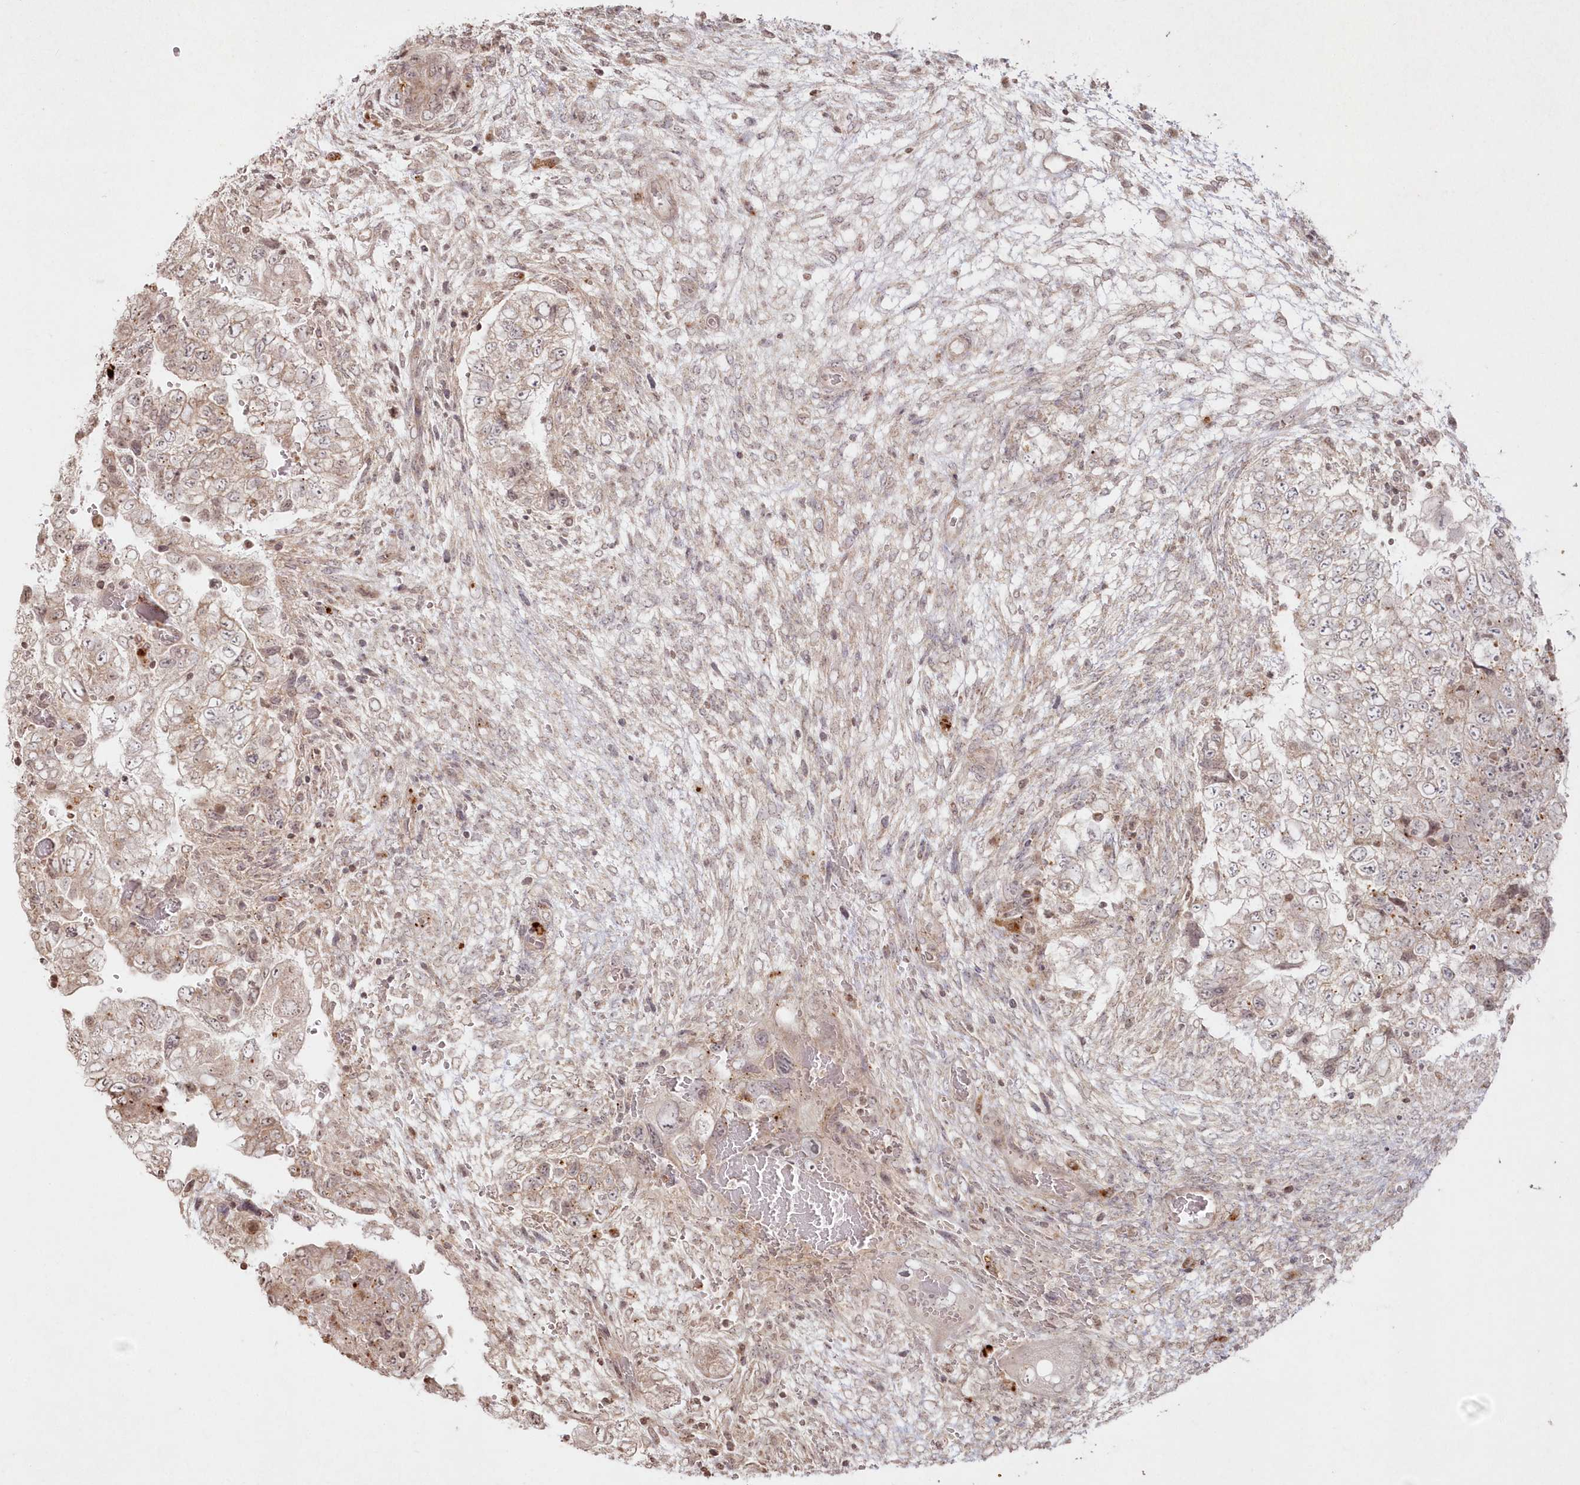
{"staining": {"intensity": "weak", "quantity": "25%-75%", "location": "cytoplasmic/membranous"}, "tissue": "testis cancer", "cell_type": "Tumor cells", "image_type": "cancer", "snomed": [{"axis": "morphology", "description": "Carcinoma, Embryonal, NOS"}, {"axis": "topography", "description": "Testis"}], "caption": "Brown immunohistochemical staining in embryonal carcinoma (testis) reveals weak cytoplasmic/membranous expression in about 25%-75% of tumor cells. The staining was performed using DAB (3,3'-diaminobenzidine) to visualize the protein expression in brown, while the nuclei were stained in blue with hematoxylin (Magnification: 20x).", "gene": "ARSB", "patient": {"sex": "male", "age": 37}}